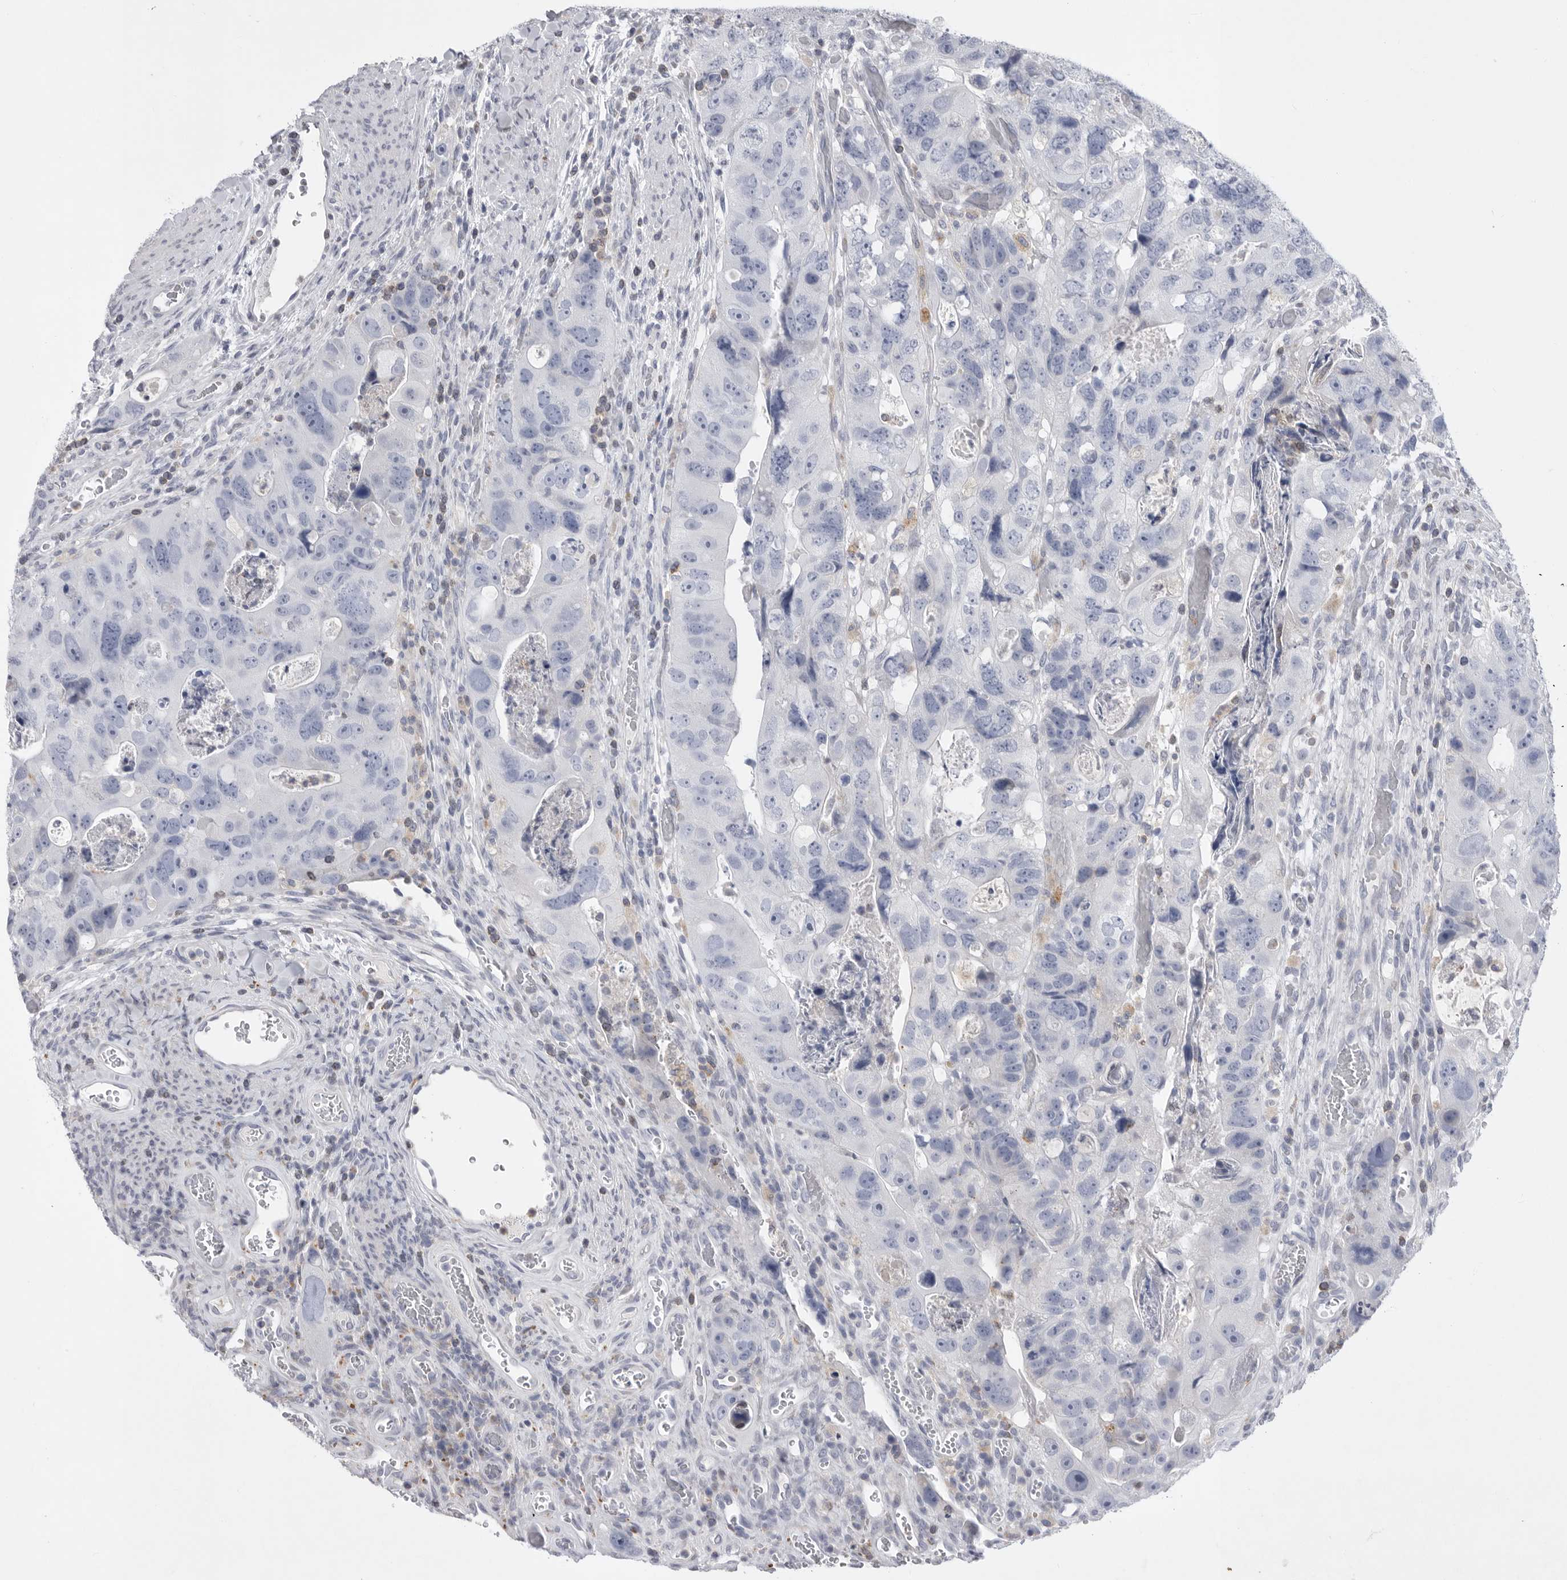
{"staining": {"intensity": "negative", "quantity": "none", "location": "none"}, "tissue": "colorectal cancer", "cell_type": "Tumor cells", "image_type": "cancer", "snomed": [{"axis": "morphology", "description": "Adenocarcinoma, NOS"}, {"axis": "topography", "description": "Rectum"}], "caption": "A high-resolution photomicrograph shows IHC staining of colorectal cancer, which demonstrates no significant staining in tumor cells.", "gene": "SIGLEC10", "patient": {"sex": "male", "age": 59}}